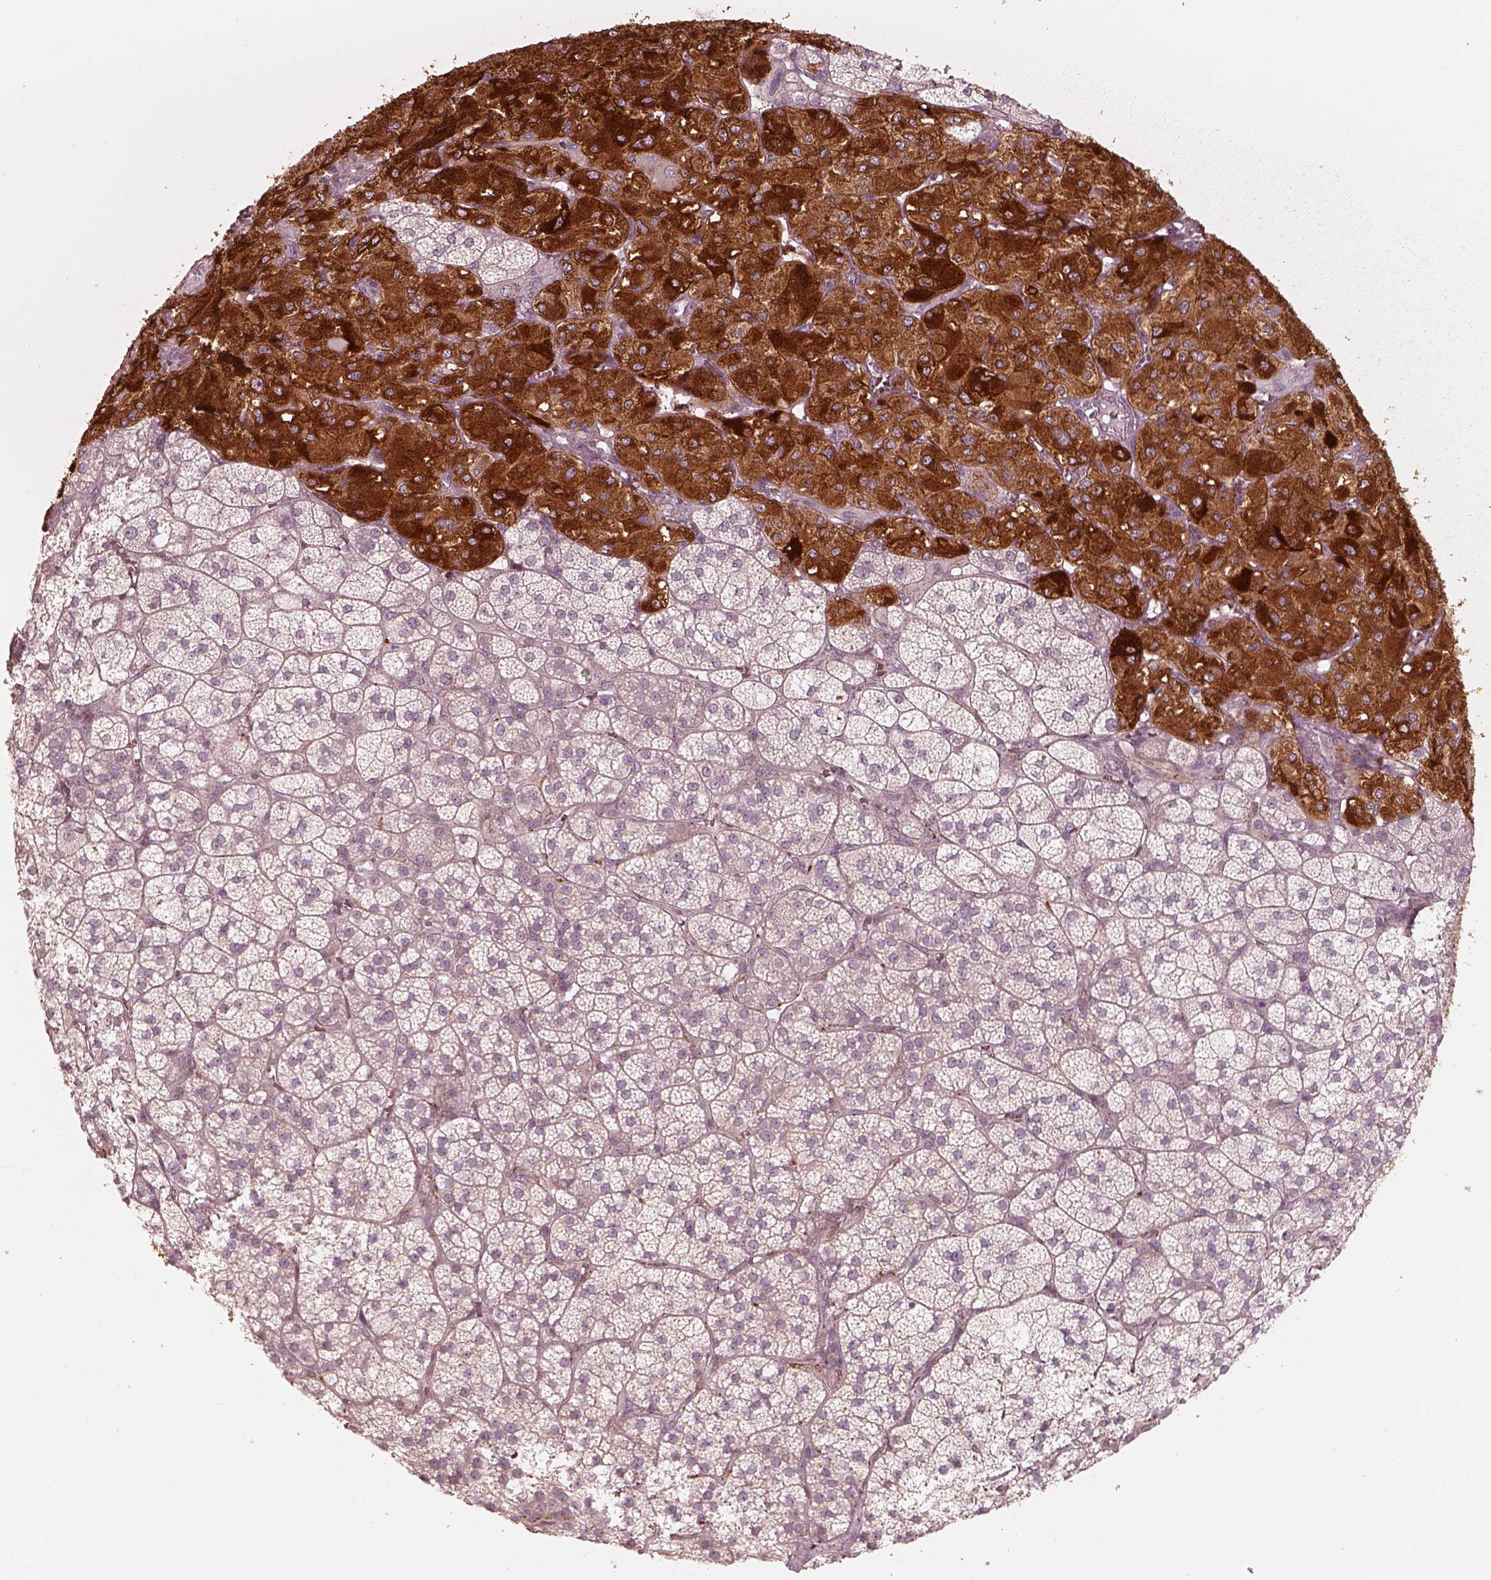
{"staining": {"intensity": "strong", "quantity": "25%-75%", "location": "cytoplasmic/membranous"}, "tissue": "adrenal gland", "cell_type": "Glandular cells", "image_type": "normal", "snomed": [{"axis": "morphology", "description": "Normal tissue, NOS"}, {"axis": "topography", "description": "Adrenal gland"}], "caption": "Immunohistochemical staining of normal adrenal gland reveals 25%-75% levels of strong cytoplasmic/membranous protein expression in about 25%-75% of glandular cells.", "gene": "RAB3C", "patient": {"sex": "female", "age": 60}}